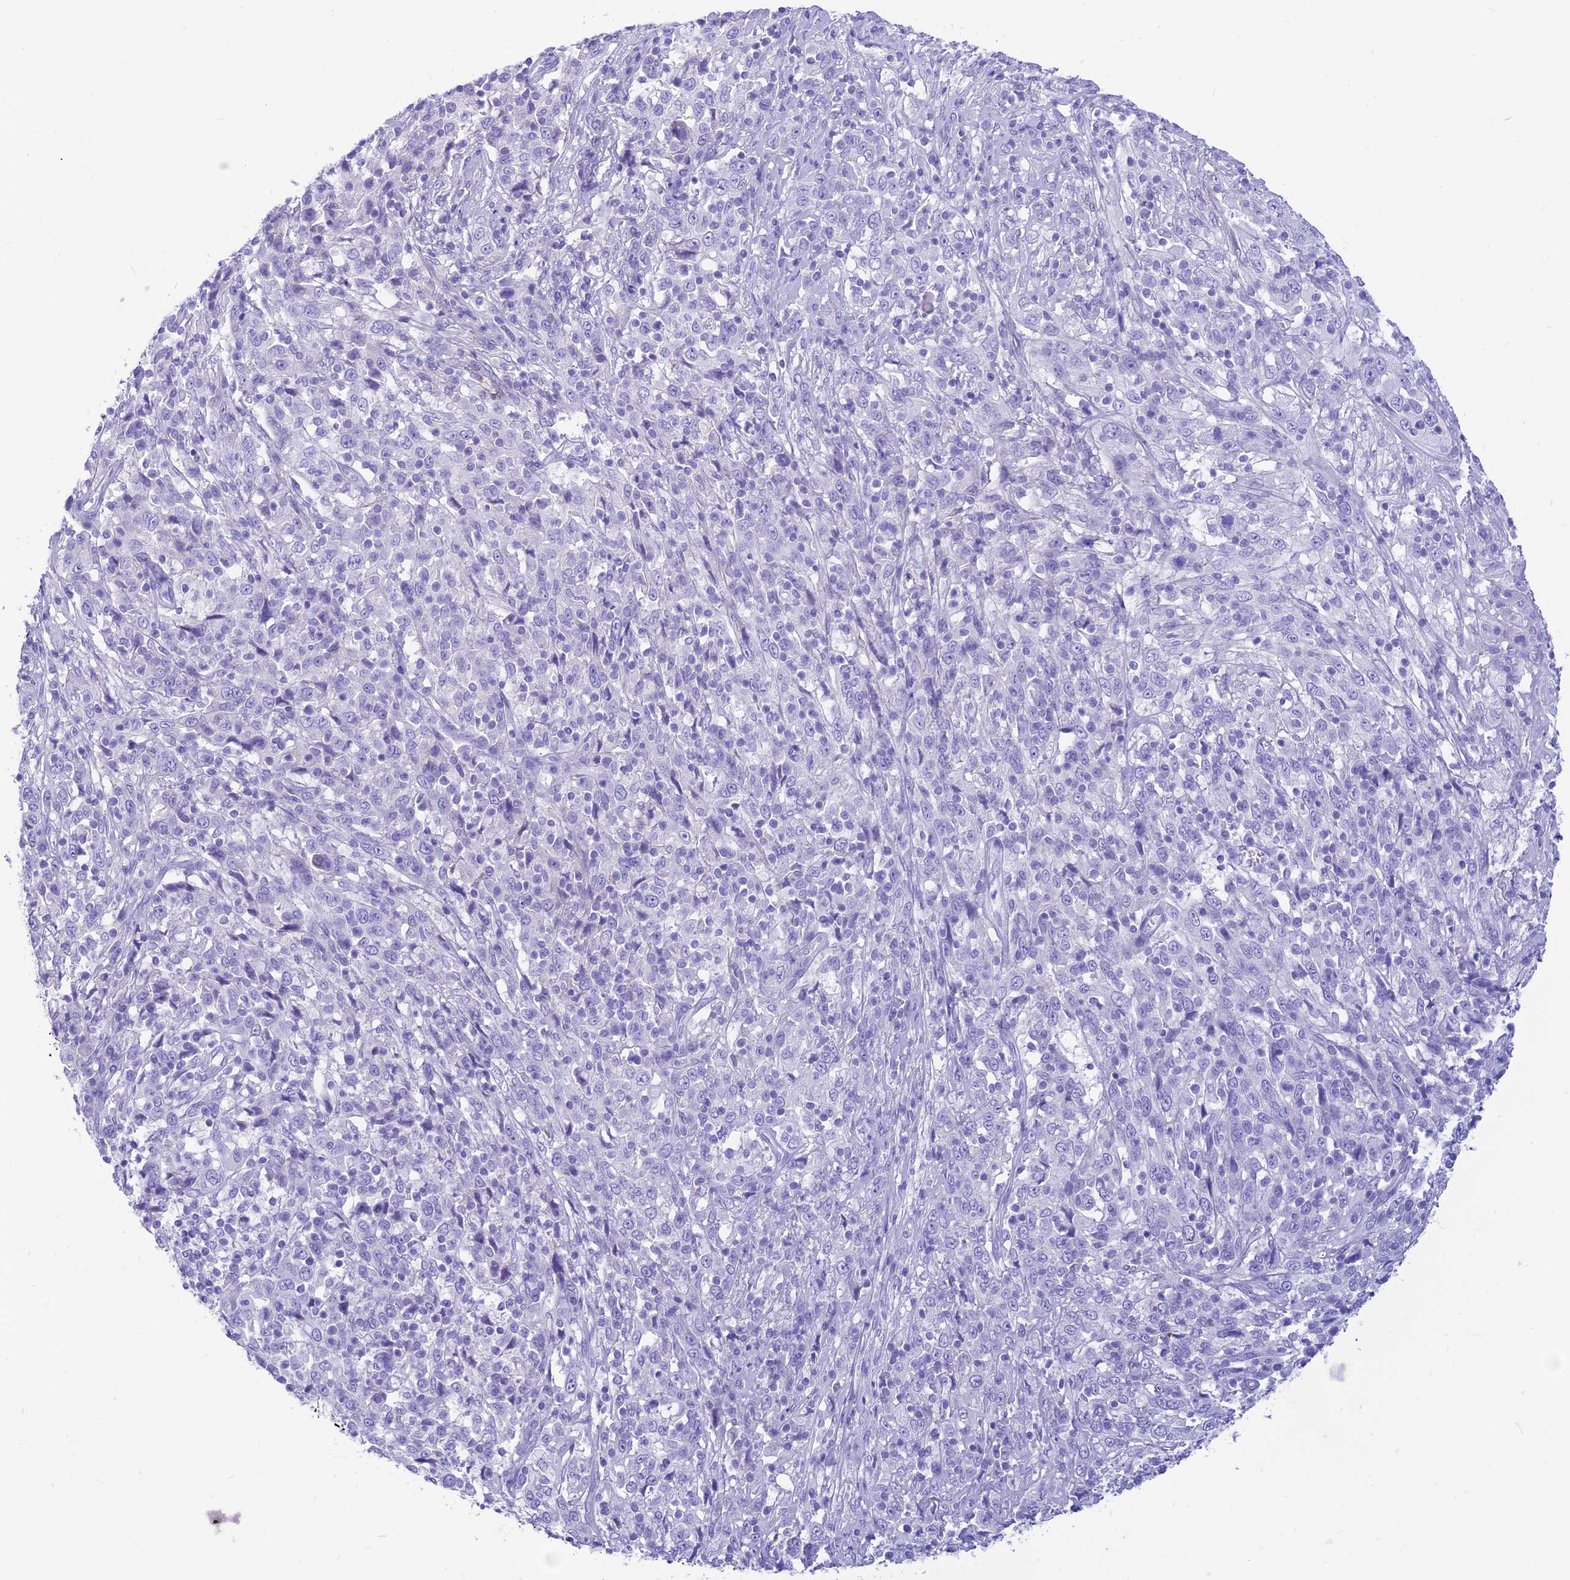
{"staining": {"intensity": "negative", "quantity": "none", "location": "none"}, "tissue": "cervical cancer", "cell_type": "Tumor cells", "image_type": "cancer", "snomed": [{"axis": "morphology", "description": "Squamous cell carcinoma, NOS"}, {"axis": "topography", "description": "Cervix"}], "caption": "Human cervical cancer (squamous cell carcinoma) stained for a protein using immunohistochemistry (IHC) shows no expression in tumor cells.", "gene": "PRNP", "patient": {"sex": "female", "age": 46}}